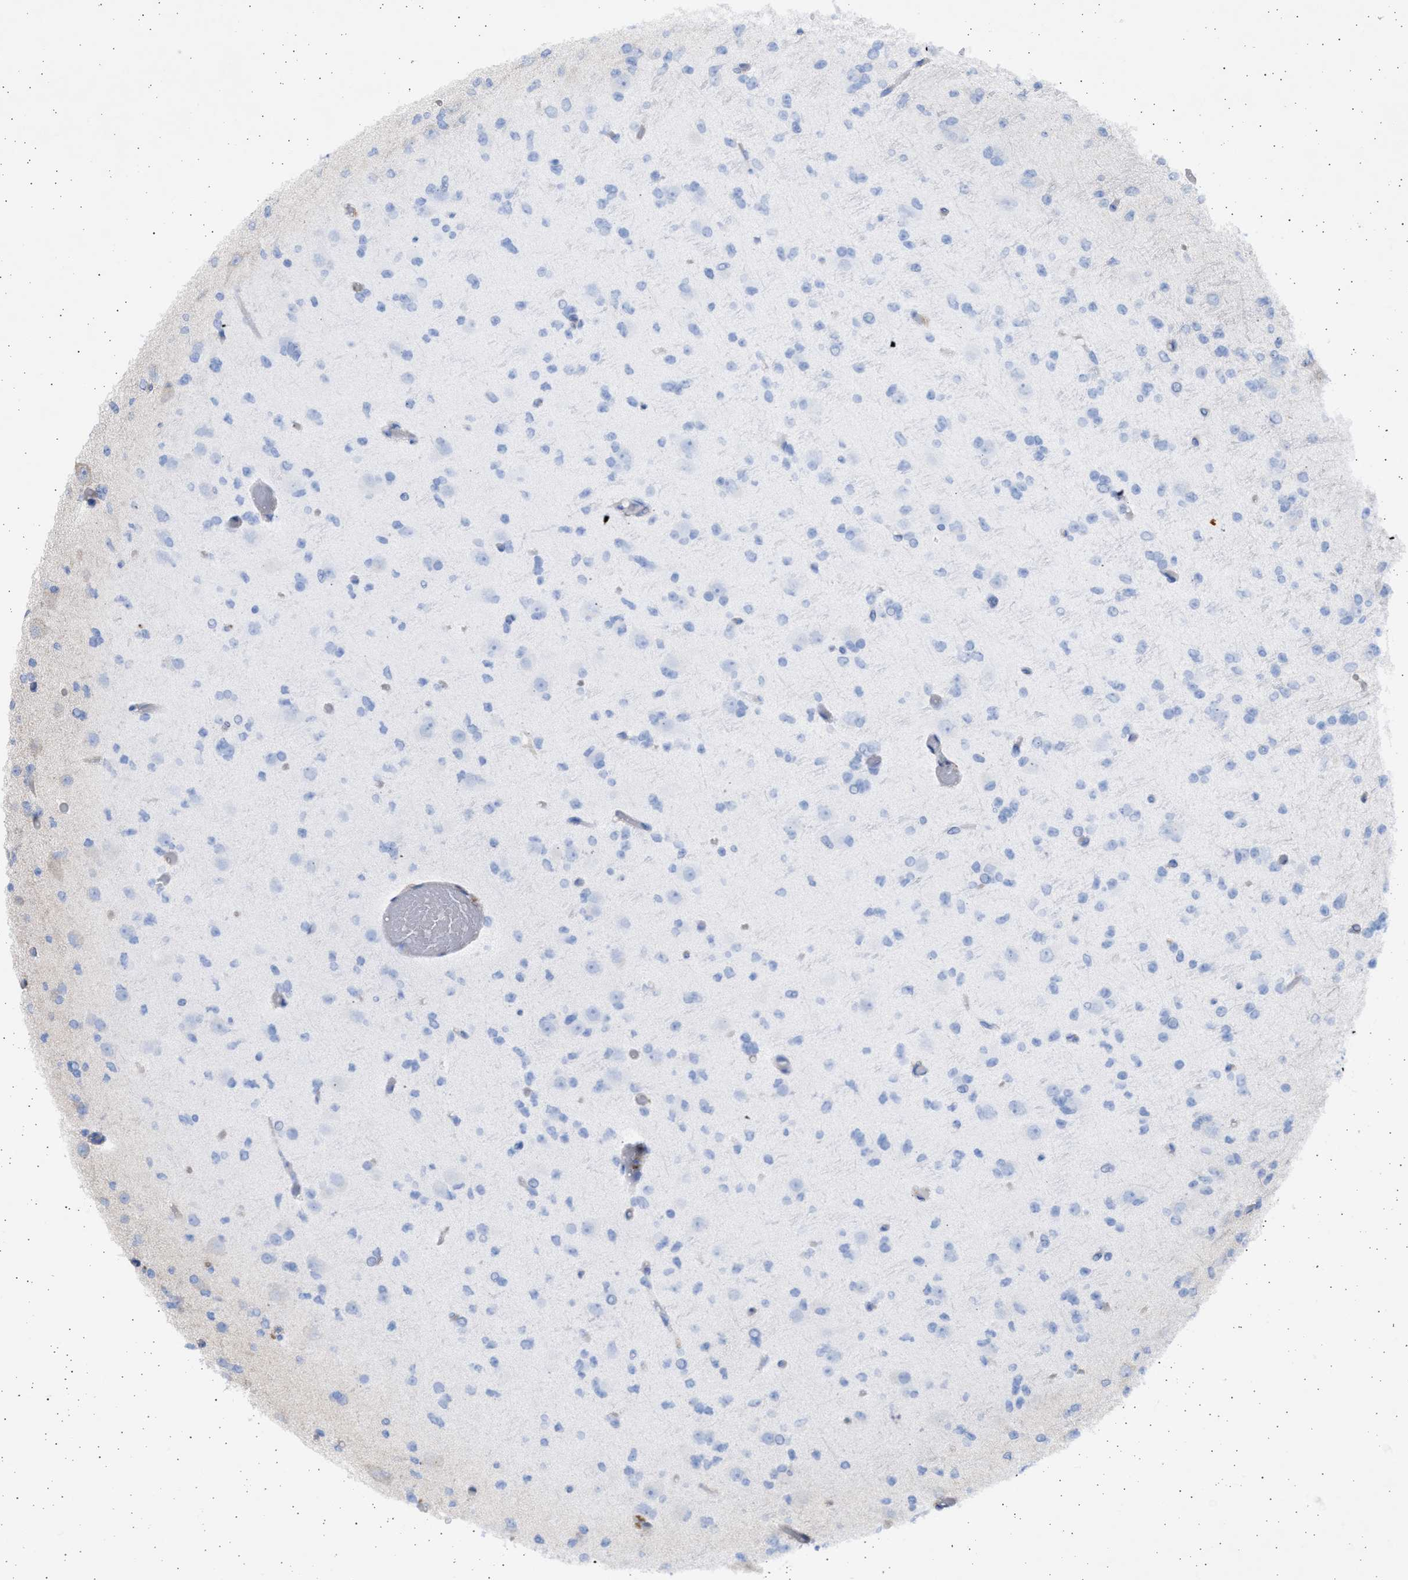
{"staining": {"intensity": "negative", "quantity": "none", "location": "none"}, "tissue": "glioma", "cell_type": "Tumor cells", "image_type": "cancer", "snomed": [{"axis": "morphology", "description": "Glioma, malignant, Low grade"}, {"axis": "topography", "description": "Brain"}], "caption": "Immunohistochemical staining of human malignant glioma (low-grade) exhibits no significant expression in tumor cells.", "gene": "NBR1", "patient": {"sex": "female", "age": 22}}